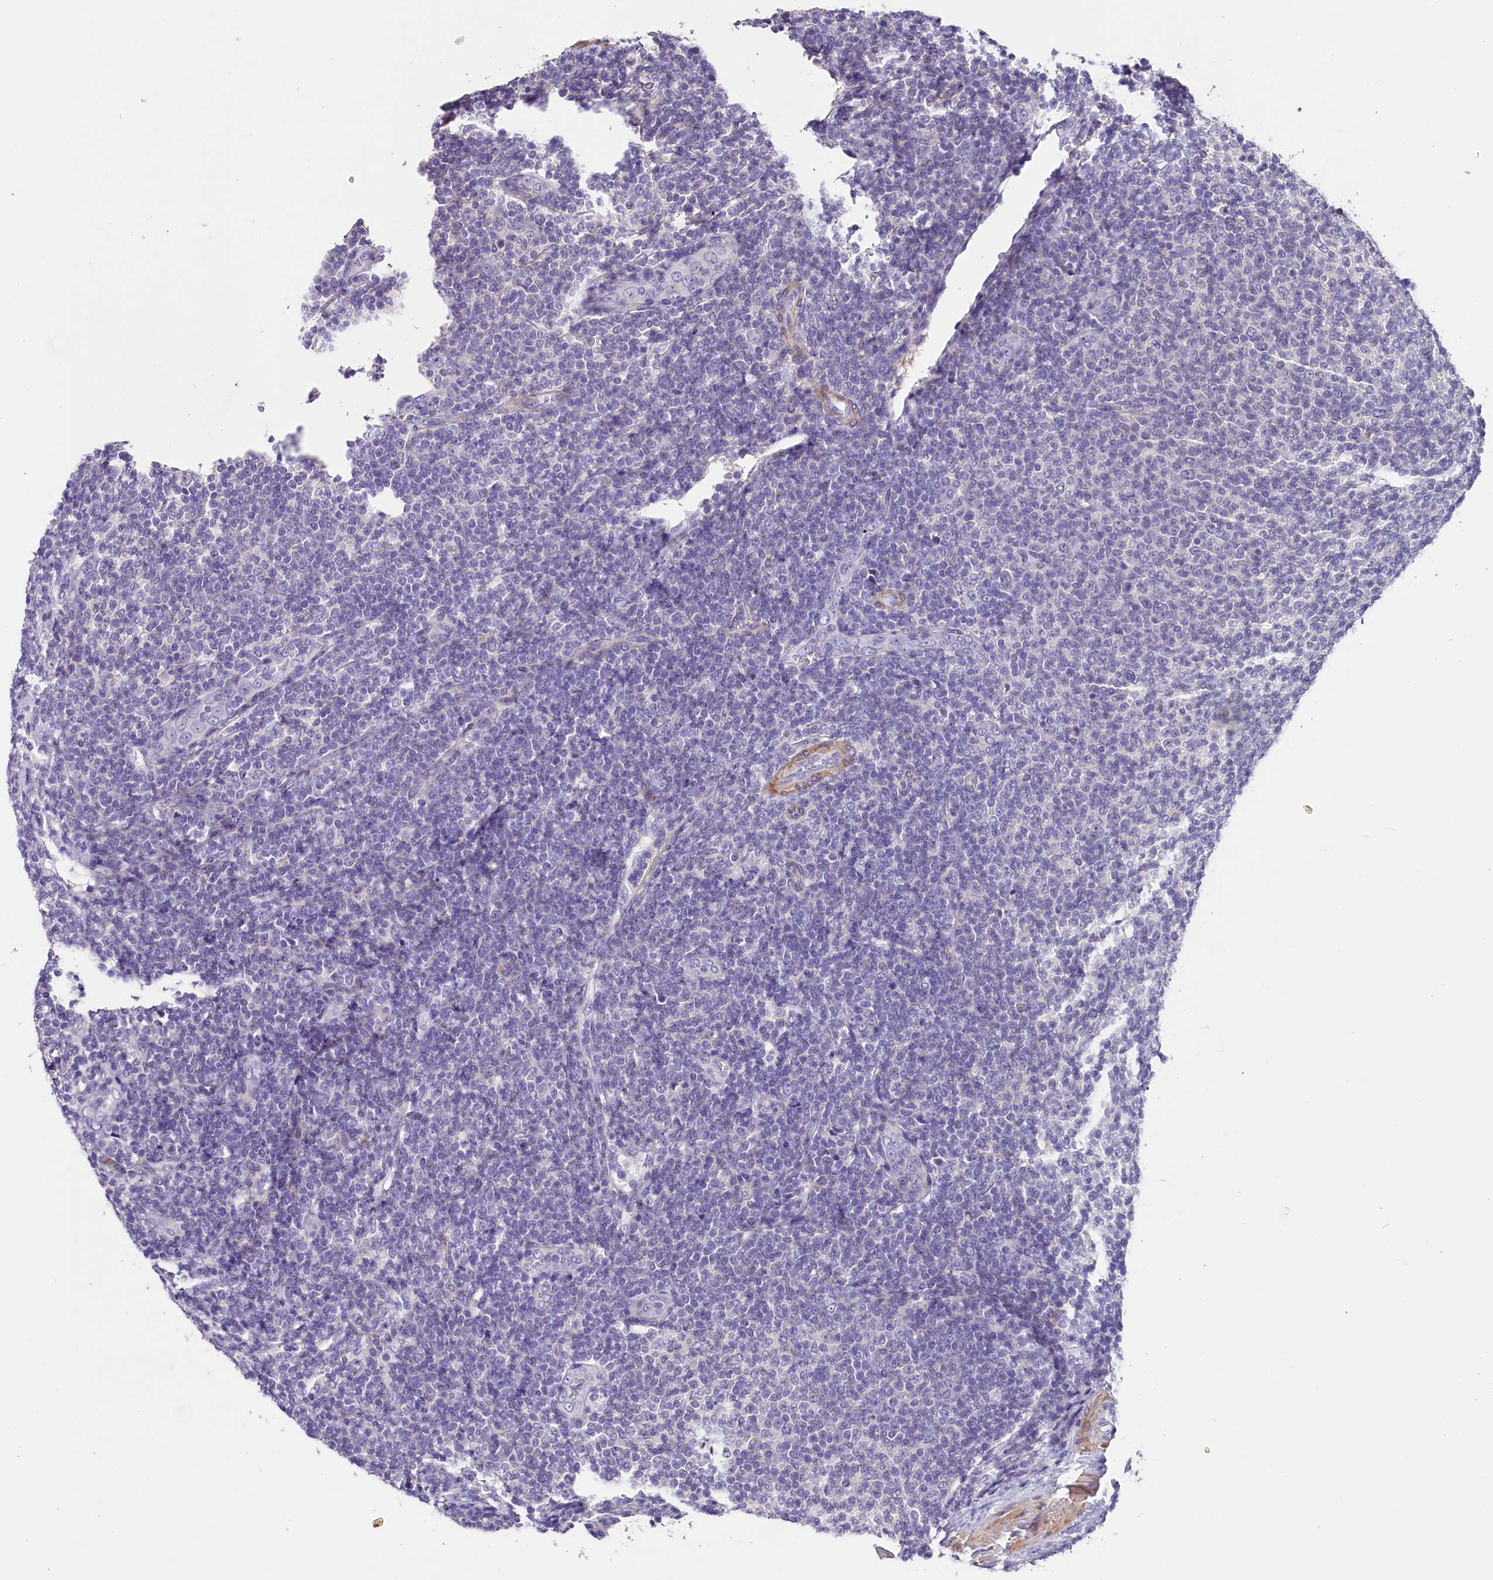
{"staining": {"intensity": "negative", "quantity": "none", "location": "none"}, "tissue": "lymphoma", "cell_type": "Tumor cells", "image_type": "cancer", "snomed": [{"axis": "morphology", "description": "Malignant lymphoma, non-Hodgkin's type, Low grade"}, {"axis": "topography", "description": "Lymph node"}], "caption": "Protein analysis of low-grade malignant lymphoma, non-Hodgkin's type displays no significant staining in tumor cells. (DAB IHC with hematoxylin counter stain).", "gene": "MEX3B", "patient": {"sex": "male", "age": 66}}